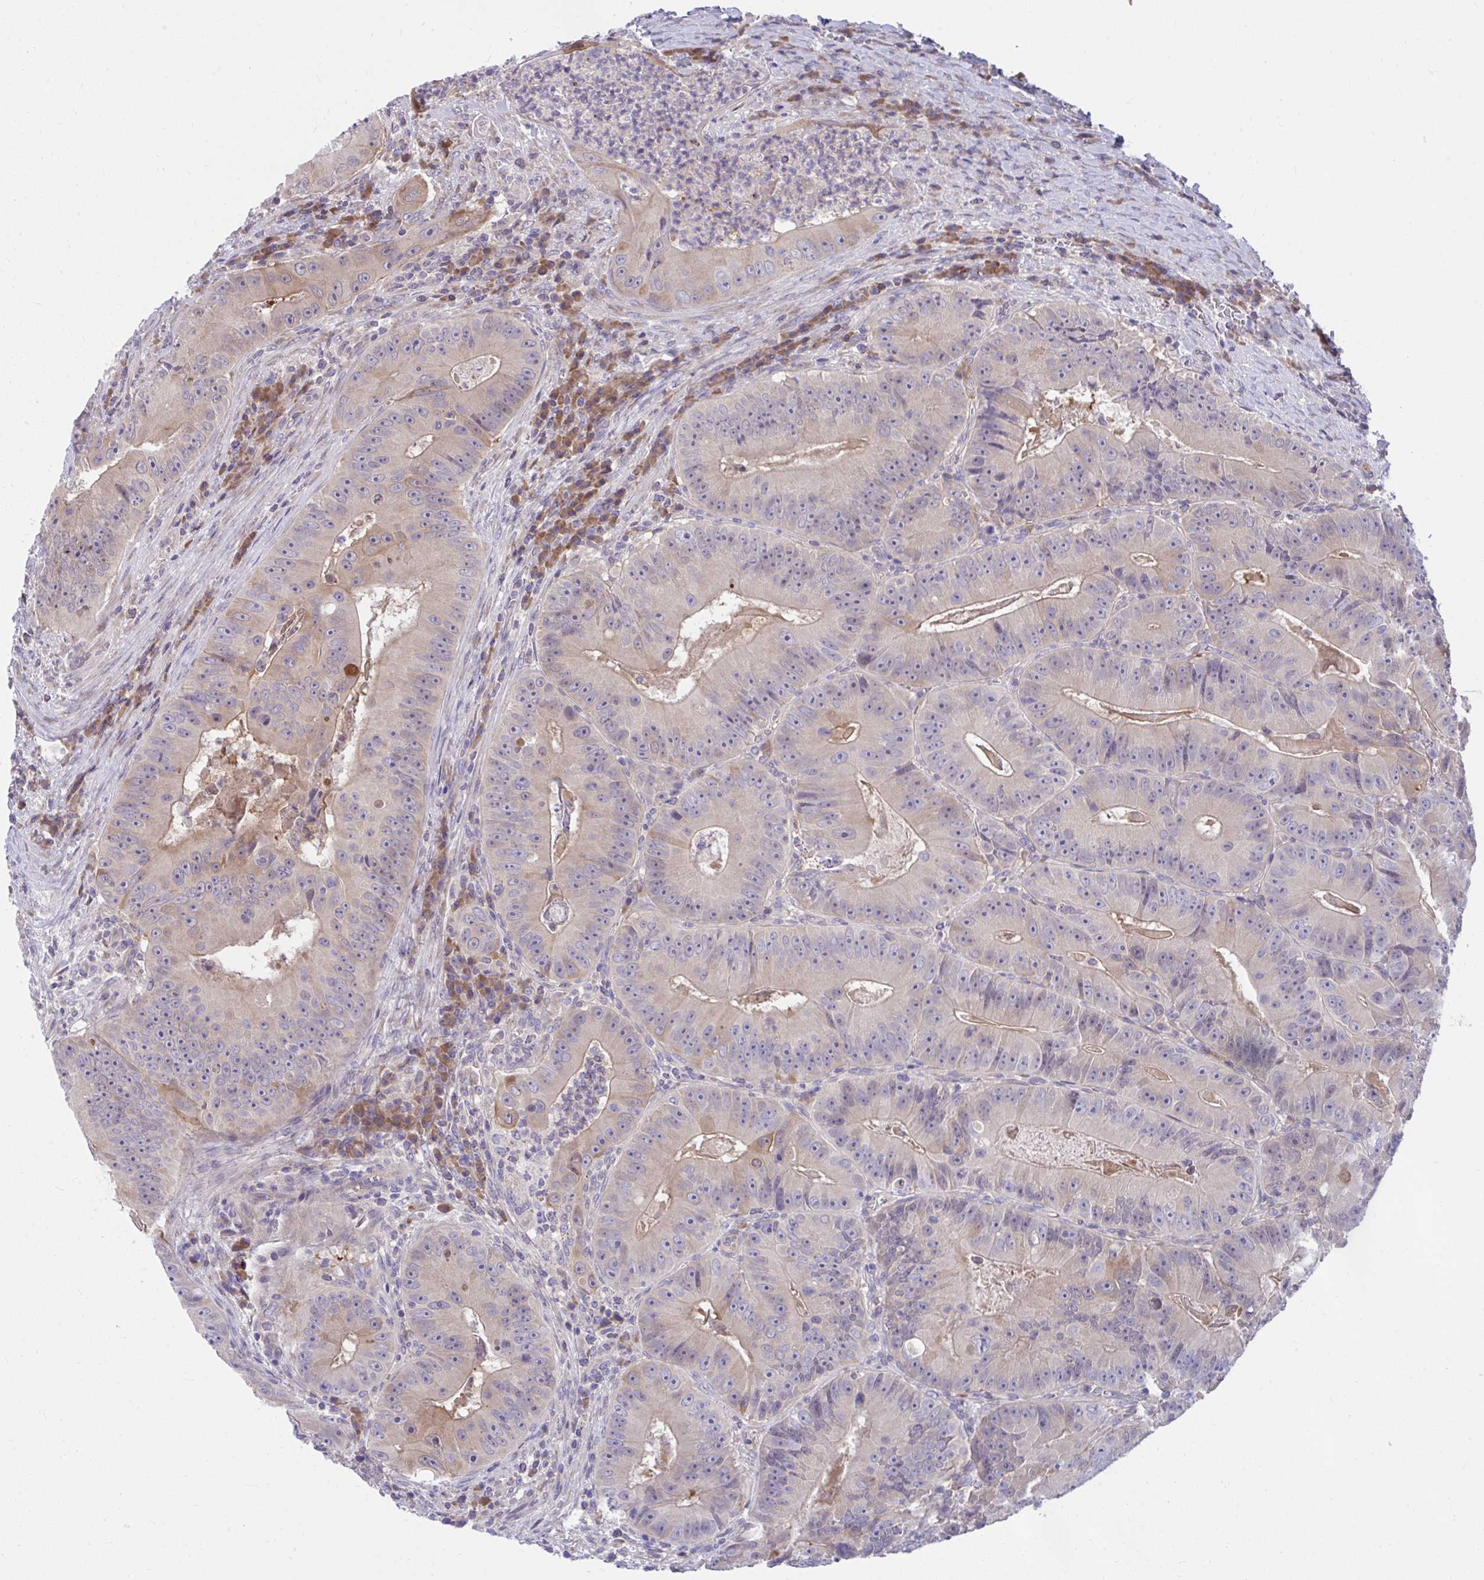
{"staining": {"intensity": "weak", "quantity": "<25%", "location": "cytoplasmic/membranous"}, "tissue": "colorectal cancer", "cell_type": "Tumor cells", "image_type": "cancer", "snomed": [{"axis": "morphology", "description": "Adenocarcinoma, NOS"}, {"axis": "topography", "description": "Colon"}], "caption": "Immunohistochemistry histopathology image of neoplastic tissue: human colorectal cancer stained with DAB (3,3'-diaminobenzidine) shows no significant protein staining in tumor cells.", "gene": "PCDHB7", "patient": {"sex": "female", "age": 86}}